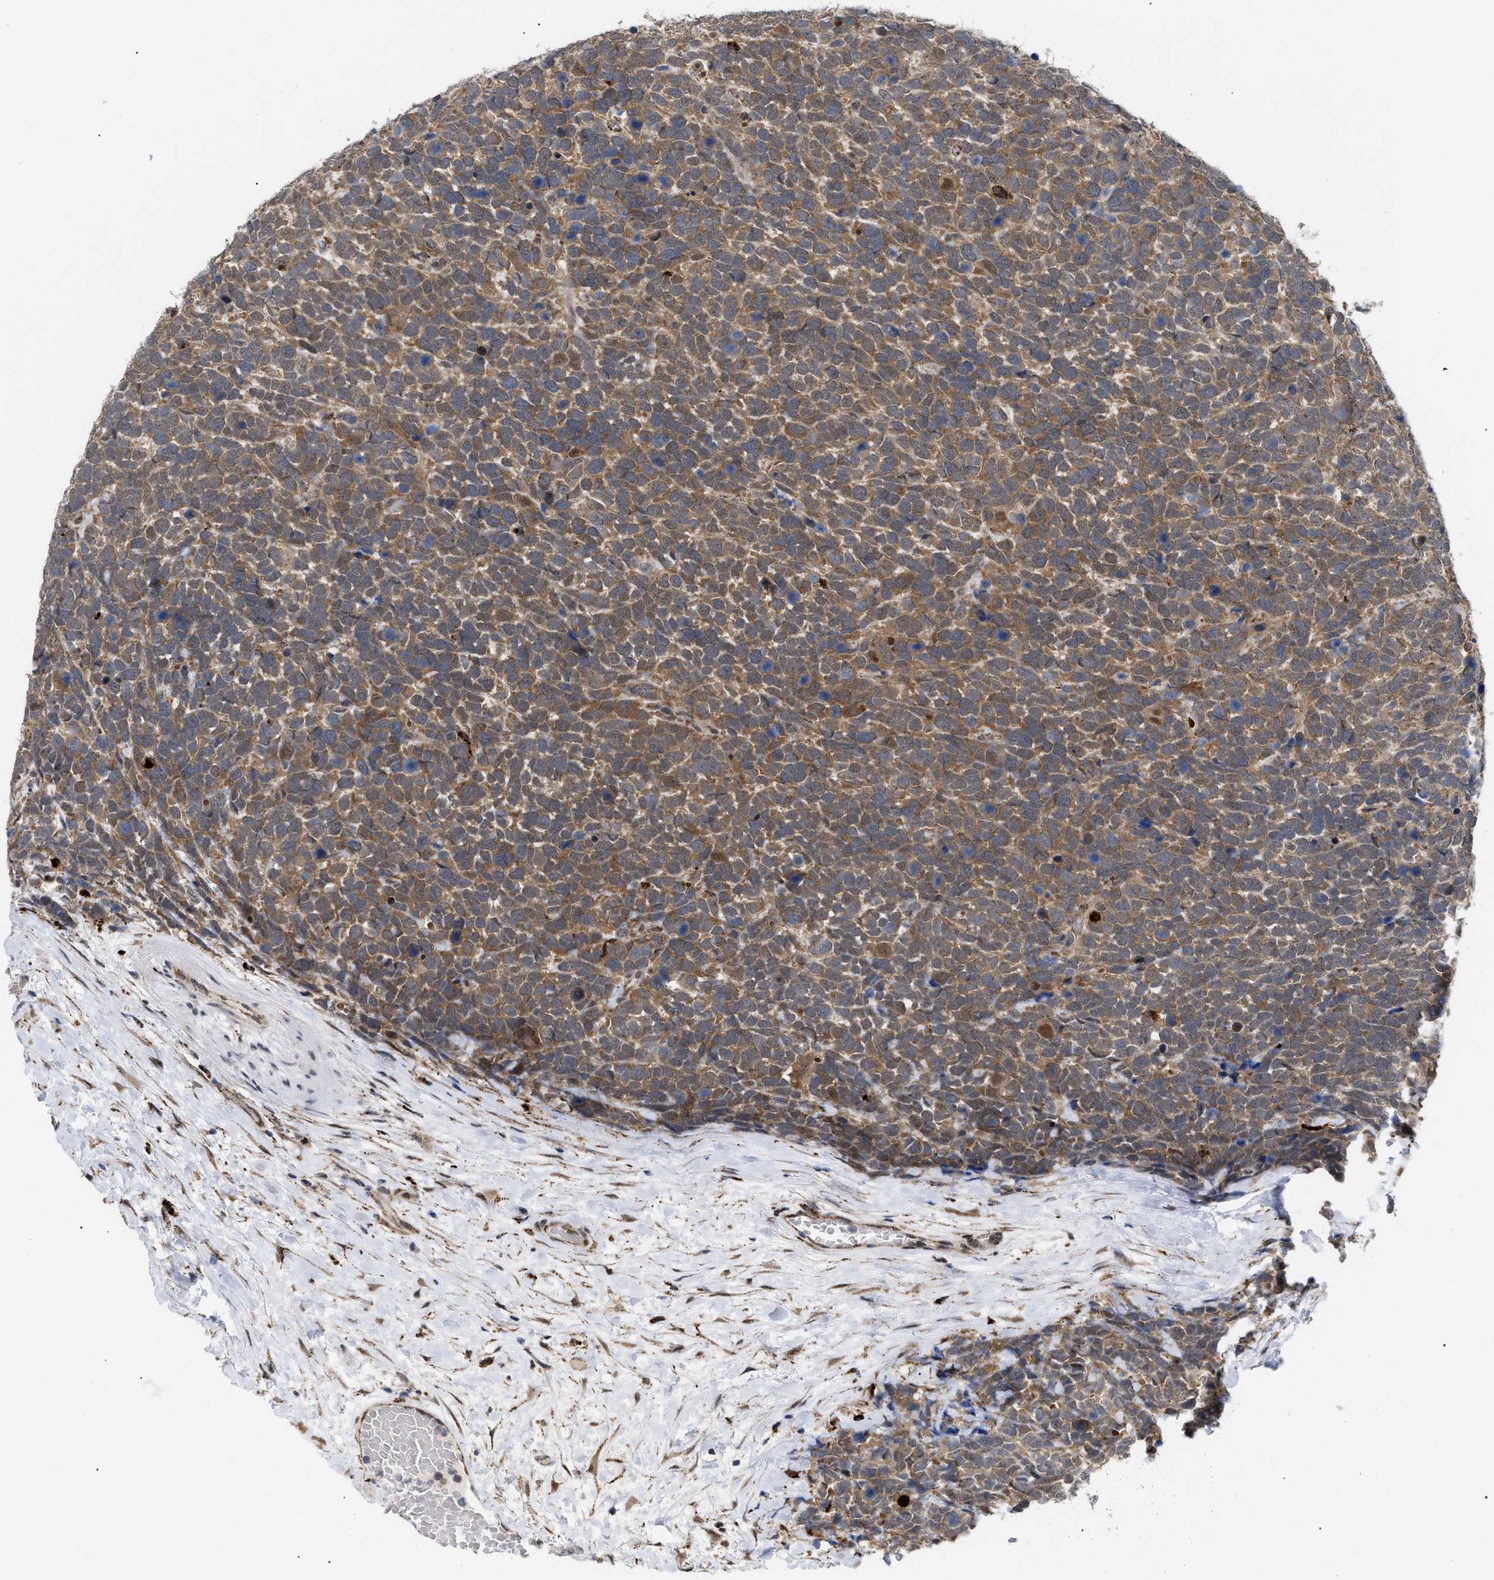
{"staining": {"intensity": "moderate", "quantity": ">75%", "location": "cytoplasmic/membranous"}, "tissue": "urothelial cancer", "cell_type": "Tumor cells", "image_type": "cancer", "snomed": [{"axis": "morphology", "description": "Urothelial carcinoma, High grade"}, {"axis": "topography", "description": "Urinary bladder"}], "caption": "Urothelial carcinoma (high-grade) tissue reveals moderate cytoplasmic/membranous expression in approximately >75% of tumor cells", "gene": "UPF1", "patient": {"sex": "female", "age": 82}}